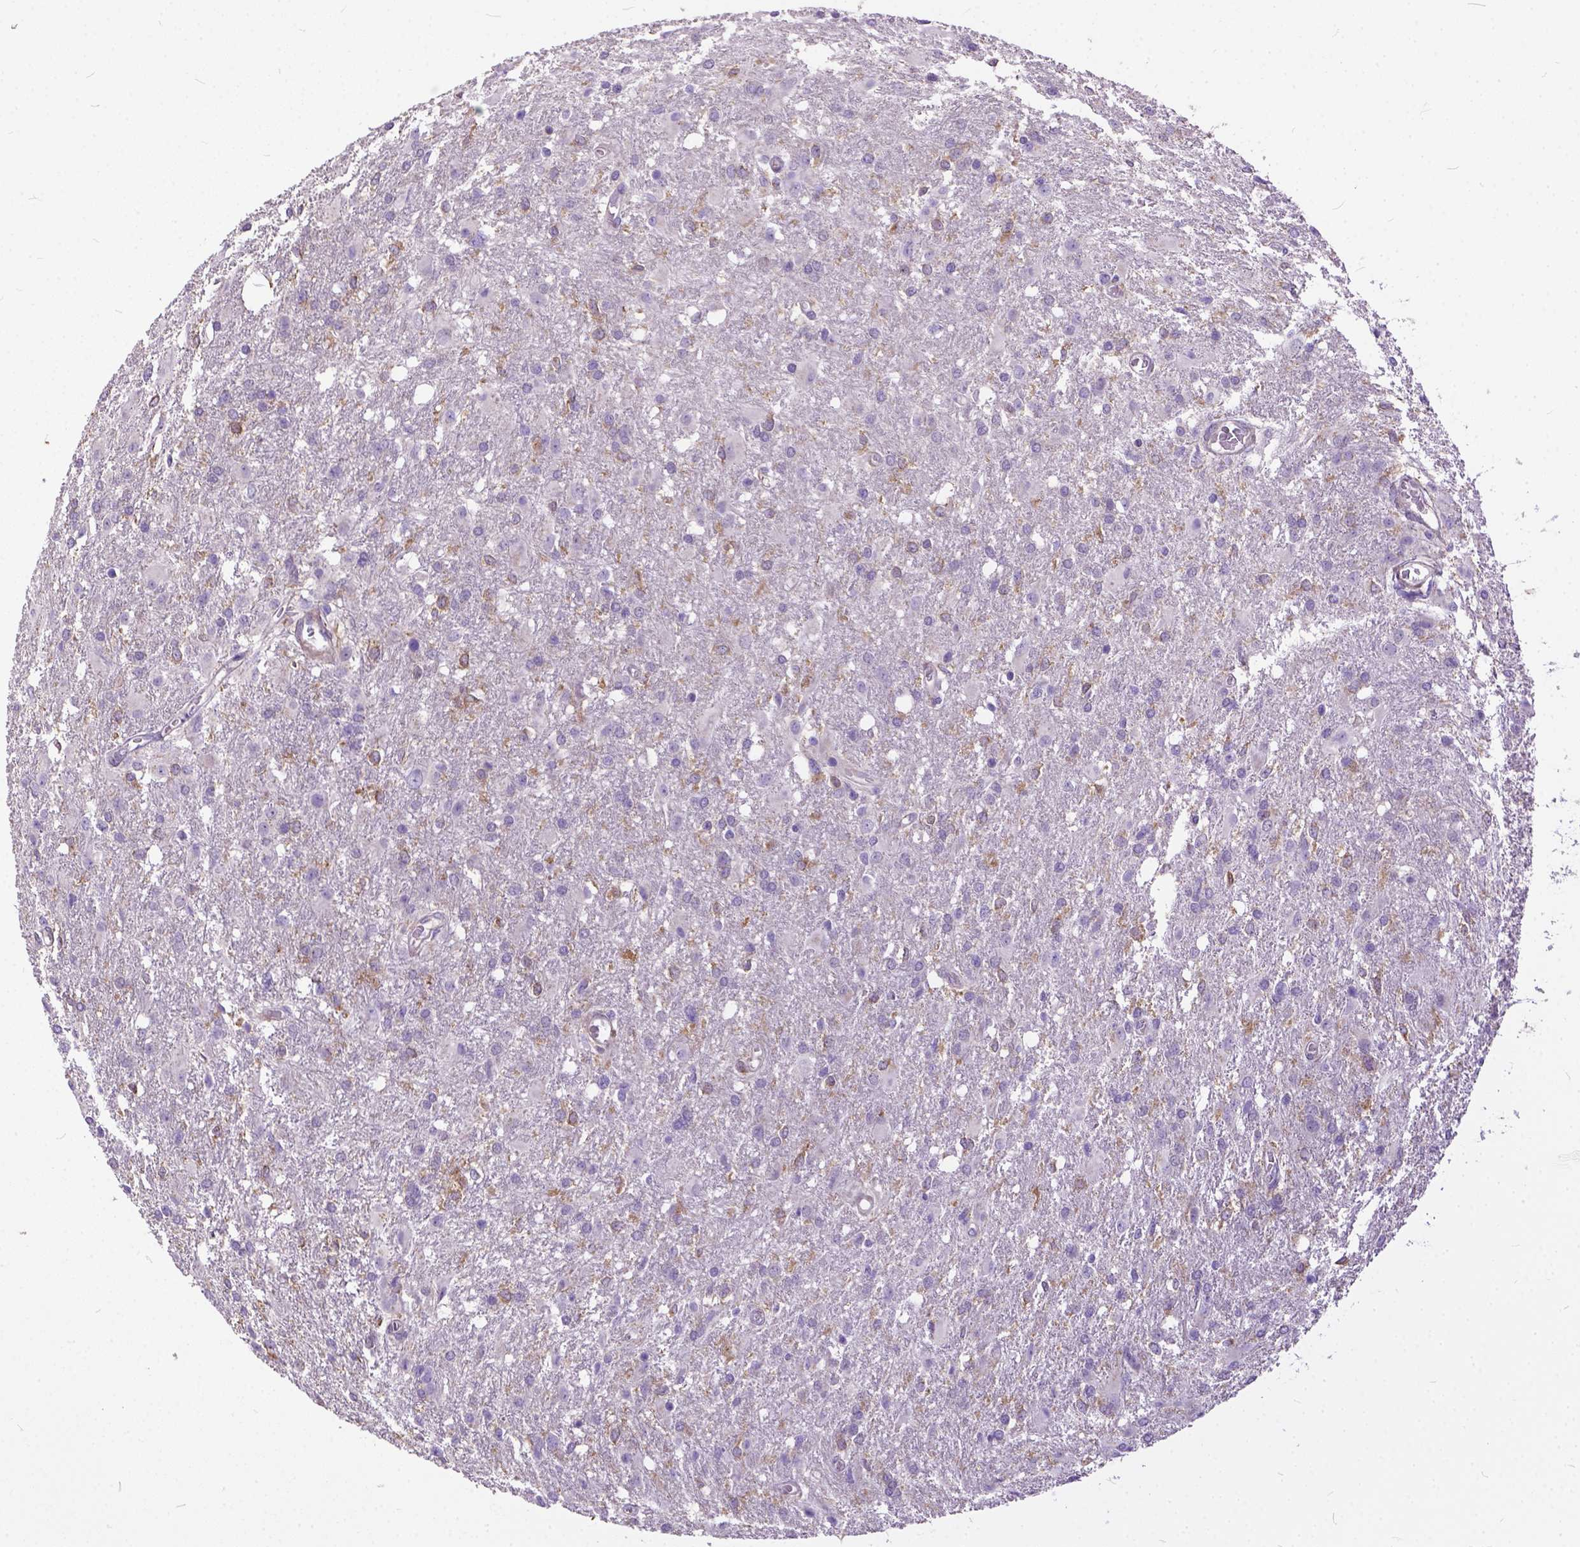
{"staining": {"intensity": "weak", "quantity": "<25%", "location": "cytoplasmic/membranous"}, "tissue": "glioma", "cell_type": "Tumor cells", "image_type": "cancer", "snomed": [{"axis": "morphology", "description": "Glioma, malignant, High grade"}, {"axis": "topography", "description": "Brain"}], "caption": "The photomicrograph displays no staining of tumor cells in glioma.", "gene": "BANF2", "patient": {"sex": "male", "age": 68}}